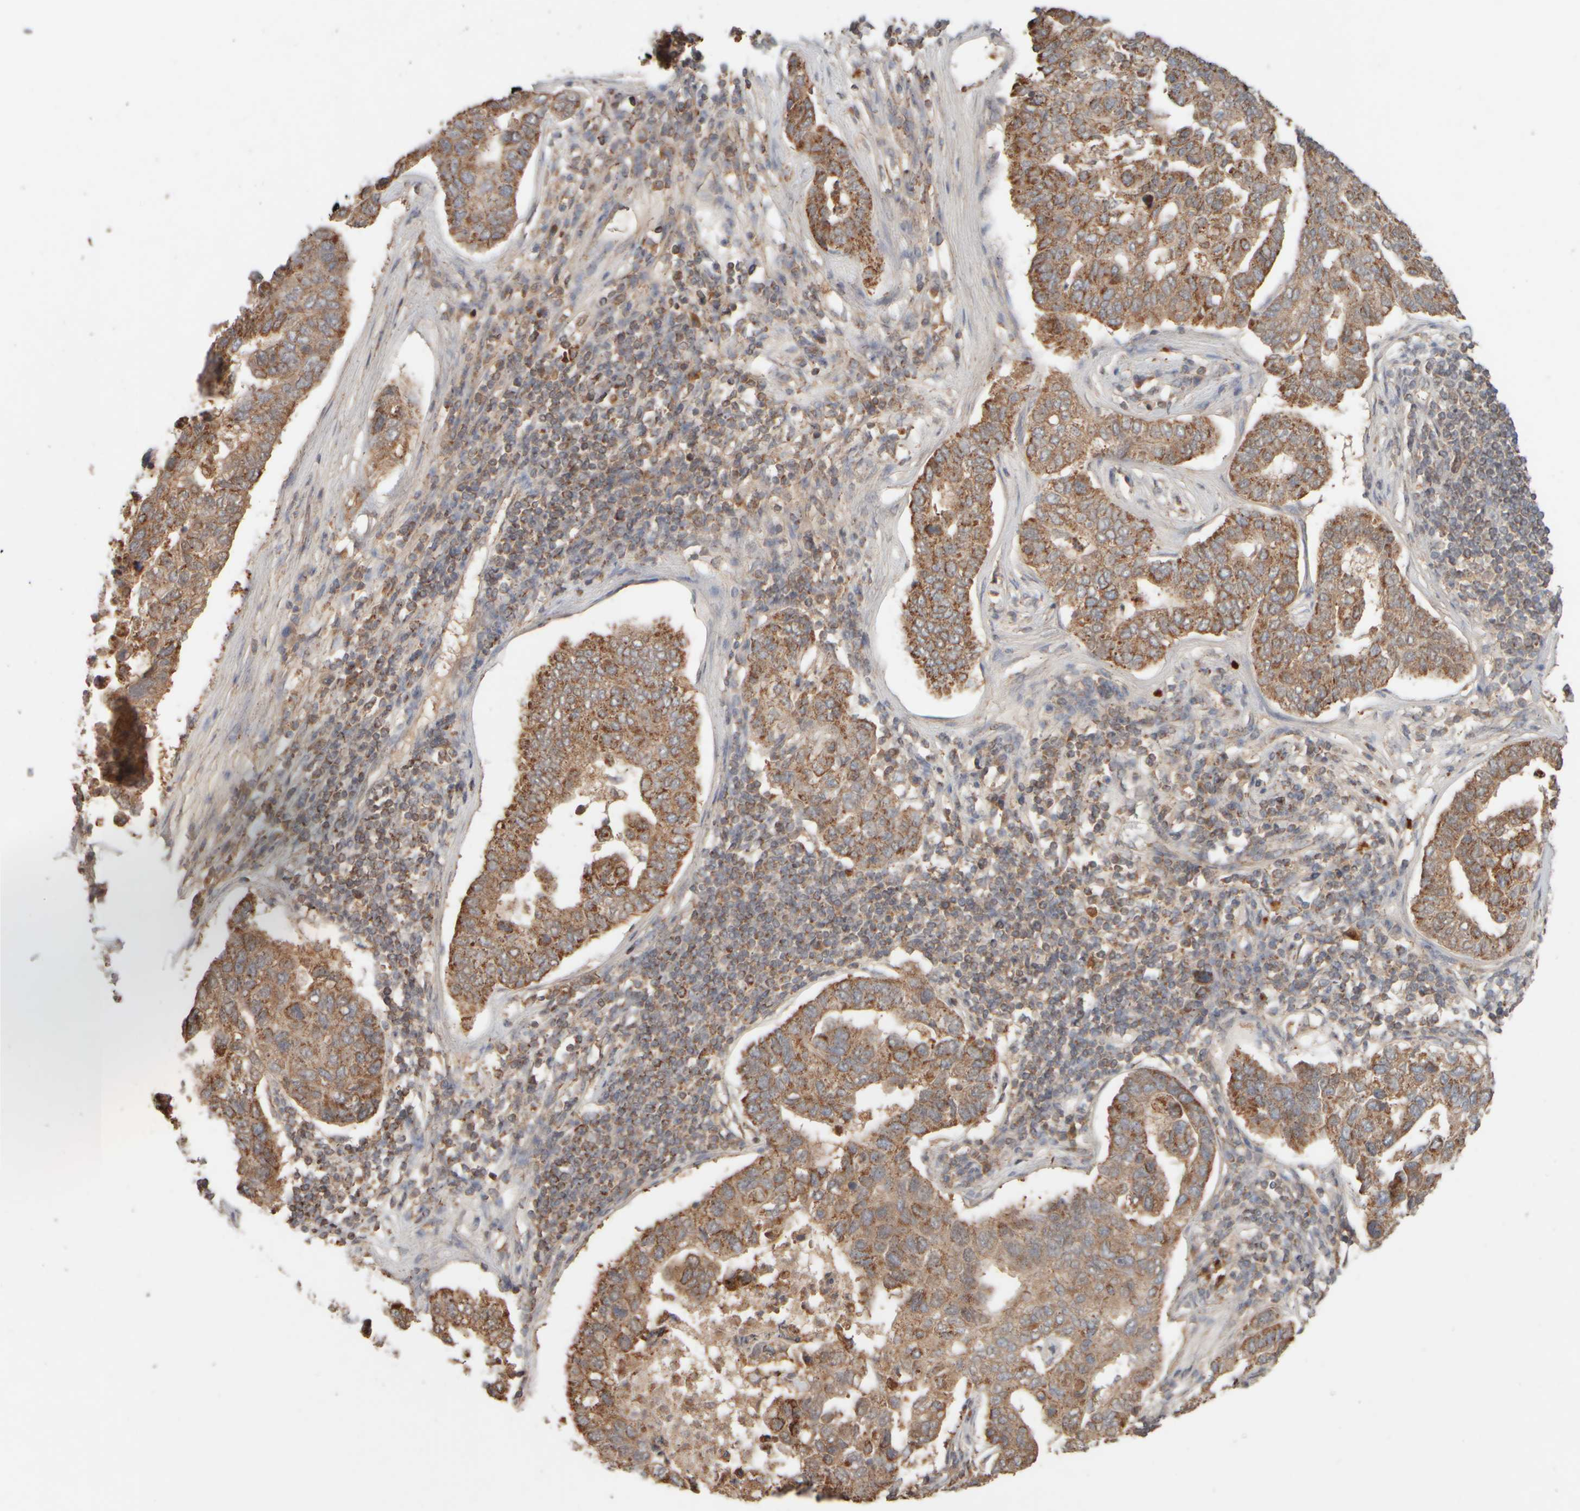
{"staining": {"intensity": "strong", "quantity": "25%-75%", "location": "cytoplasmic/membranous"}, "tissue": "pancreatic cancer", "cell_type": "Tumor cells", "image_type": "cancer", "snomed": [{"axis": "morphology", "description": "Adenocarcinoma, NOS"}, {"axis": "topography", "description": "Pancreas"}], "caption": "Human adenocarcinoma (pancreatic) stained for a protein (brown) displays strong cytoplasmic/membranous positive expression in about 25%-75% of tumor cells.", "gene": "EIF2B3", "patient": {"sex": "female", "age": 61}}